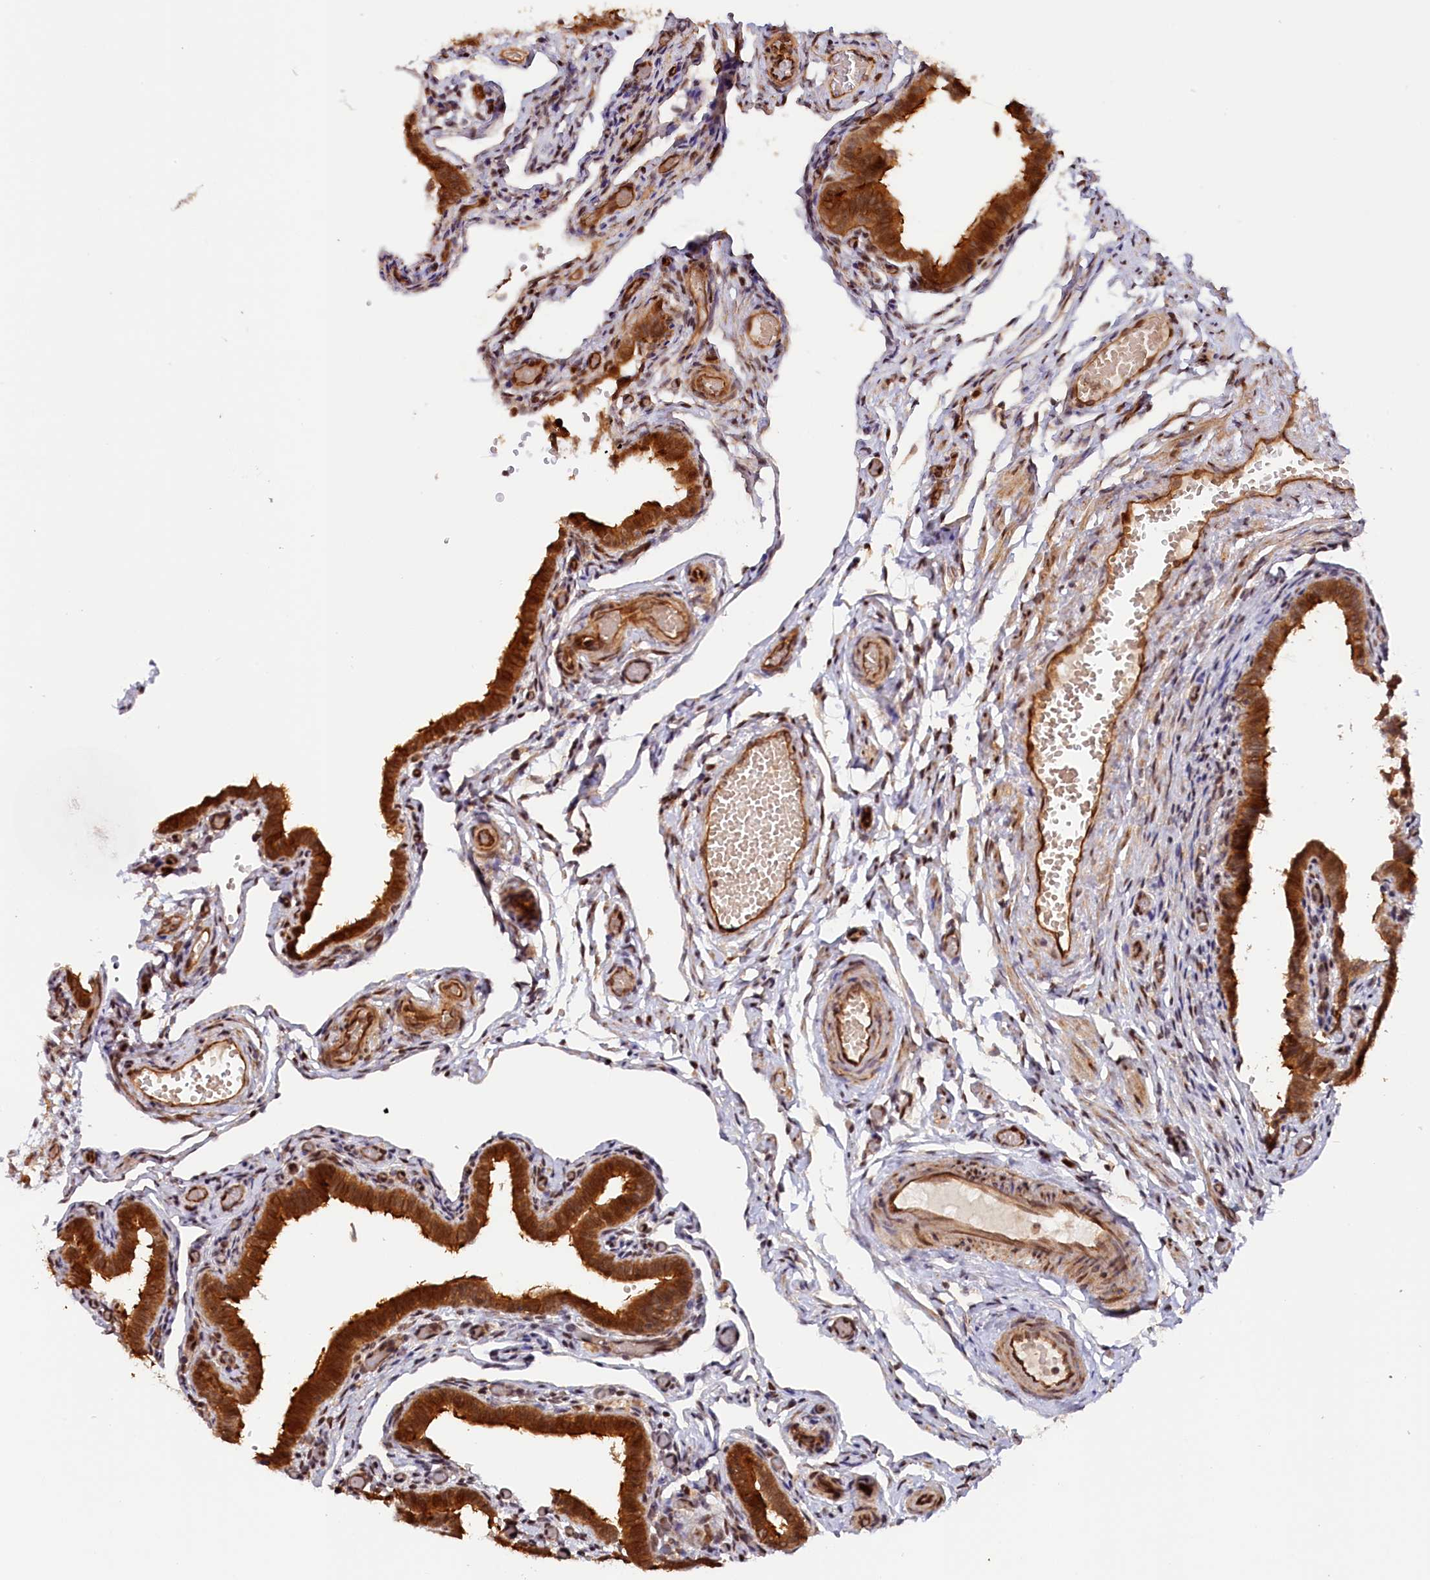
{"staining": {"intensity": "strong", "quantity": ">75%", "location": "cytoplasmic/membranous,nuclear"}, "tissue": "fallopian tube", "cell_type": "Glandular cells", "image_type": "normal", "snomed": [{"axis": "morphology", "description": "Normal tissue, NOS"}, {"axis": "topography", "description": "Fallopian tube"}], "caption": "This image shows unremarkable fallopian tube stained with immunohistochemistry (IHC) to label a protein in brown. The cytoplasmic/membranous,nuclear of glandular cells show strong positivity for the protein. Nuclei are counter-stained blue.", "gene": "ANKRD24", "patient": {"sex": "female", "age": 36}}